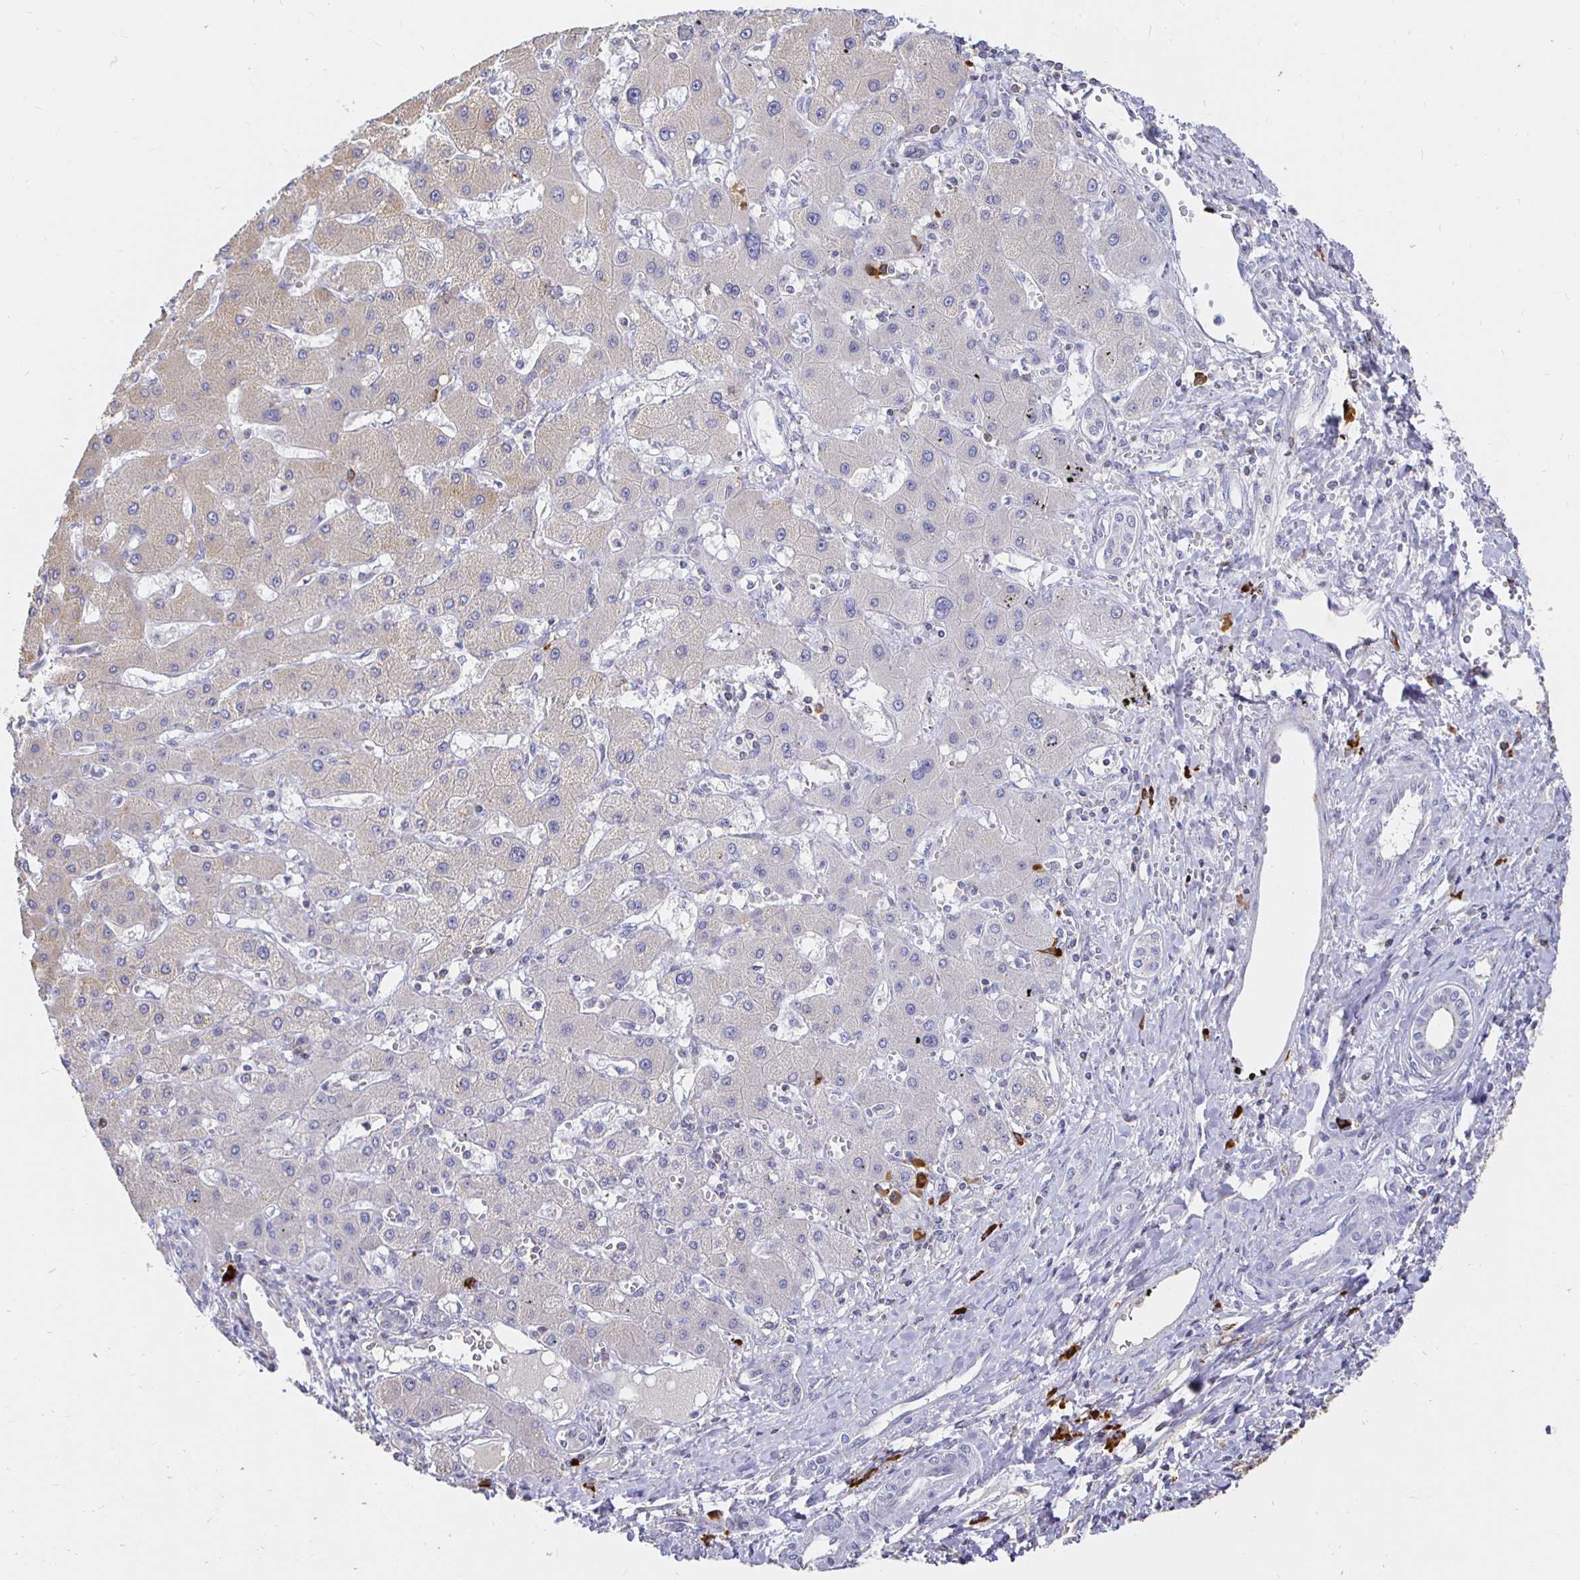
{"staining": {"intensity": "weak", "quantity": "<25%", "location": "cytoplasmic/membranous"}, "tissue": "liver cancer", "cell_type": "Tumor cells", "image_type": "cancer", "snomed": [{"axis": "morphology", "description": "Cholangiocarcinoma"}, {"axis": "topography", "description": "Liver"}], "caption": "An IHC micrograph of cholangiocarcinoma (liver) is shown. There is no staining in tumor cells of cholangiocarcinoma (liver).", "gene": "CXCR3", "patient": {"sex": "male", "age": 59}}